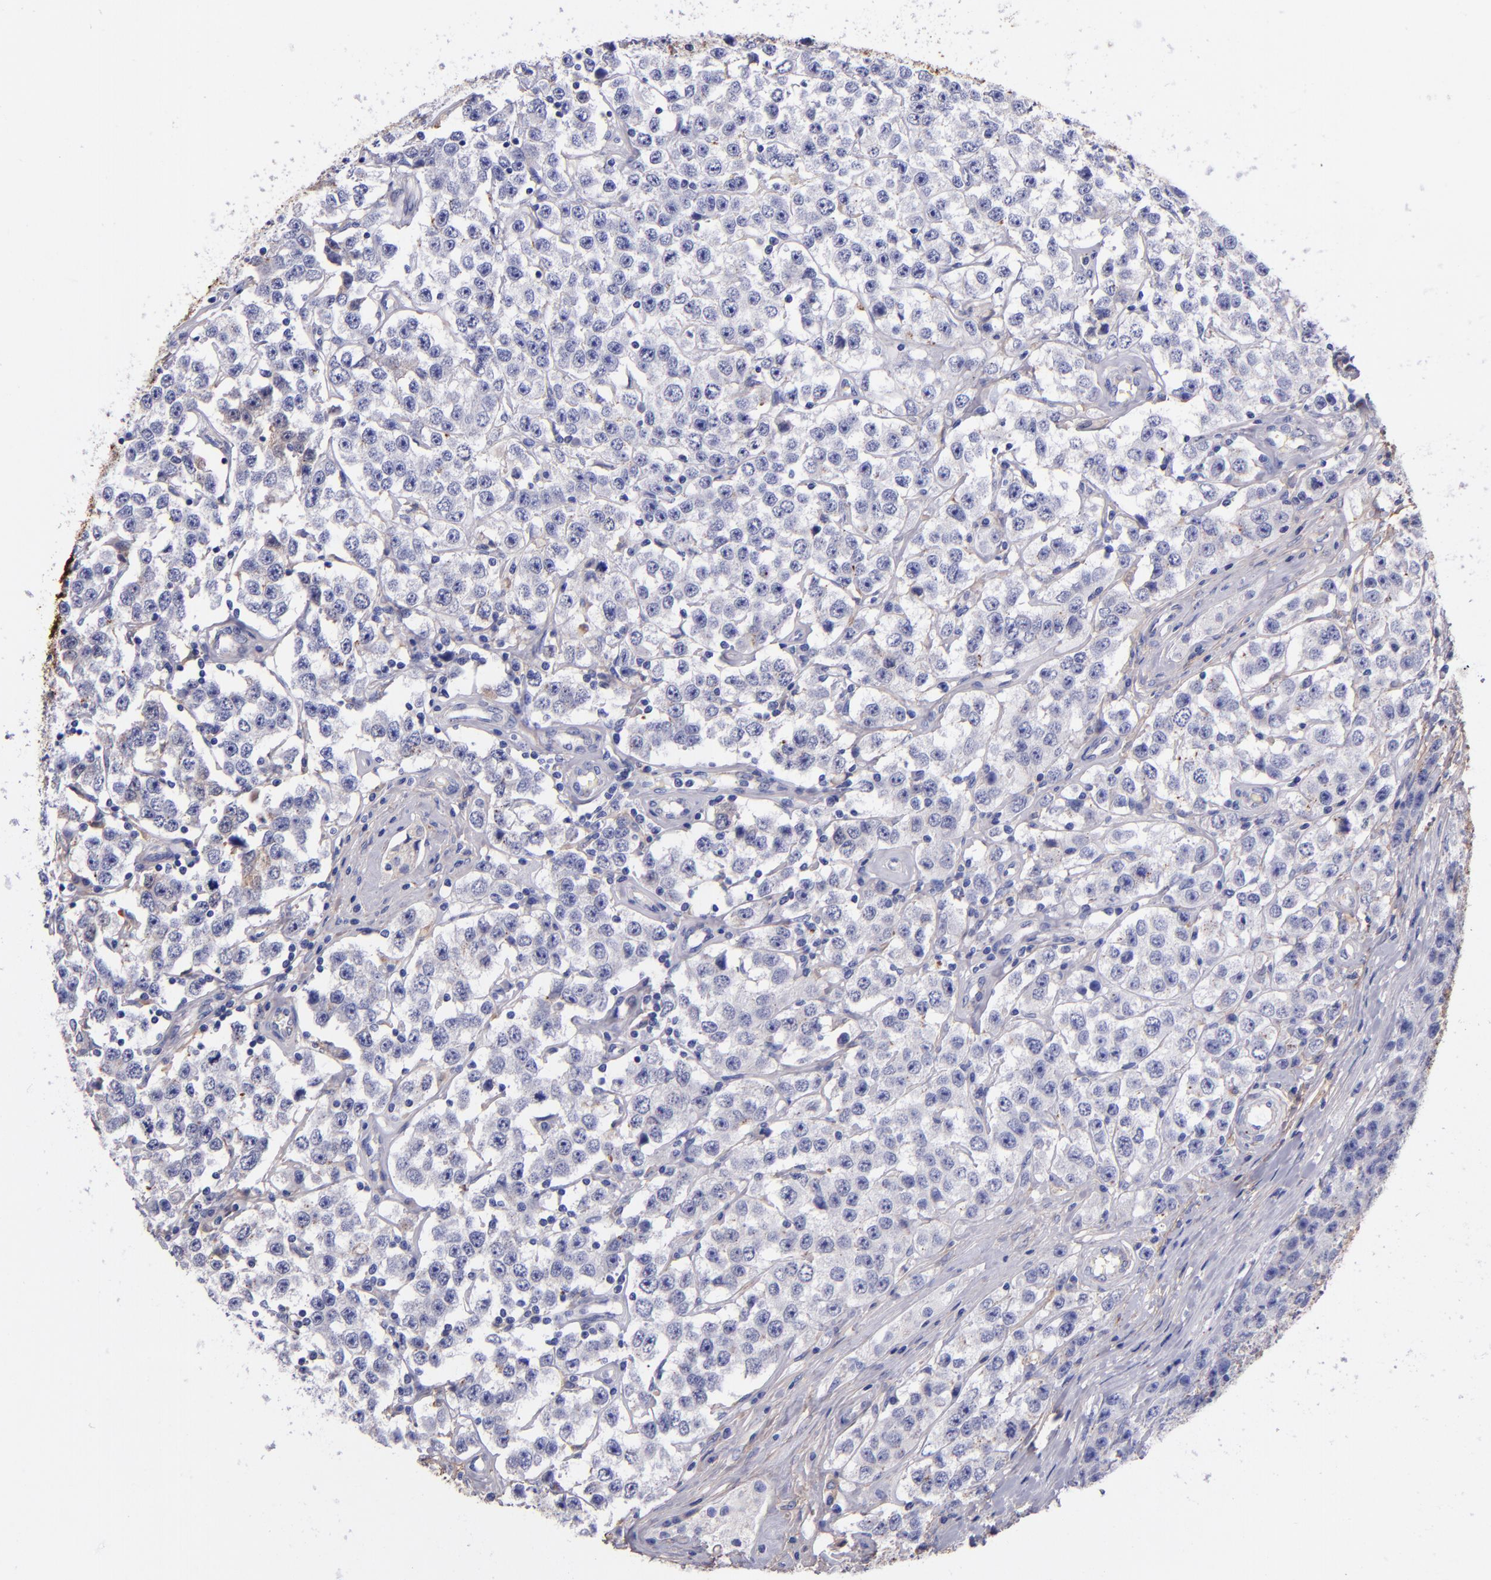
{"staining": {"intensity": "negative", "quantity": "none", "location": "none"}, "tissue": "testis cancer", "cell_type": "Tumor cells", "image_type": "cancer", "snomed": [{"axis": "morphology", "description": "Seminoma, NOS"}, {"axis": "topography", "description": "Testis"}], "caption": "Immunohistochemical staining of testis cancer (seminoma) demonstrates no significant positivity in tumor cells. (IHC, brightfield microscopy, high magnification).", "gene": "IVL", "patient": {"sex": "male", "age": 52}}